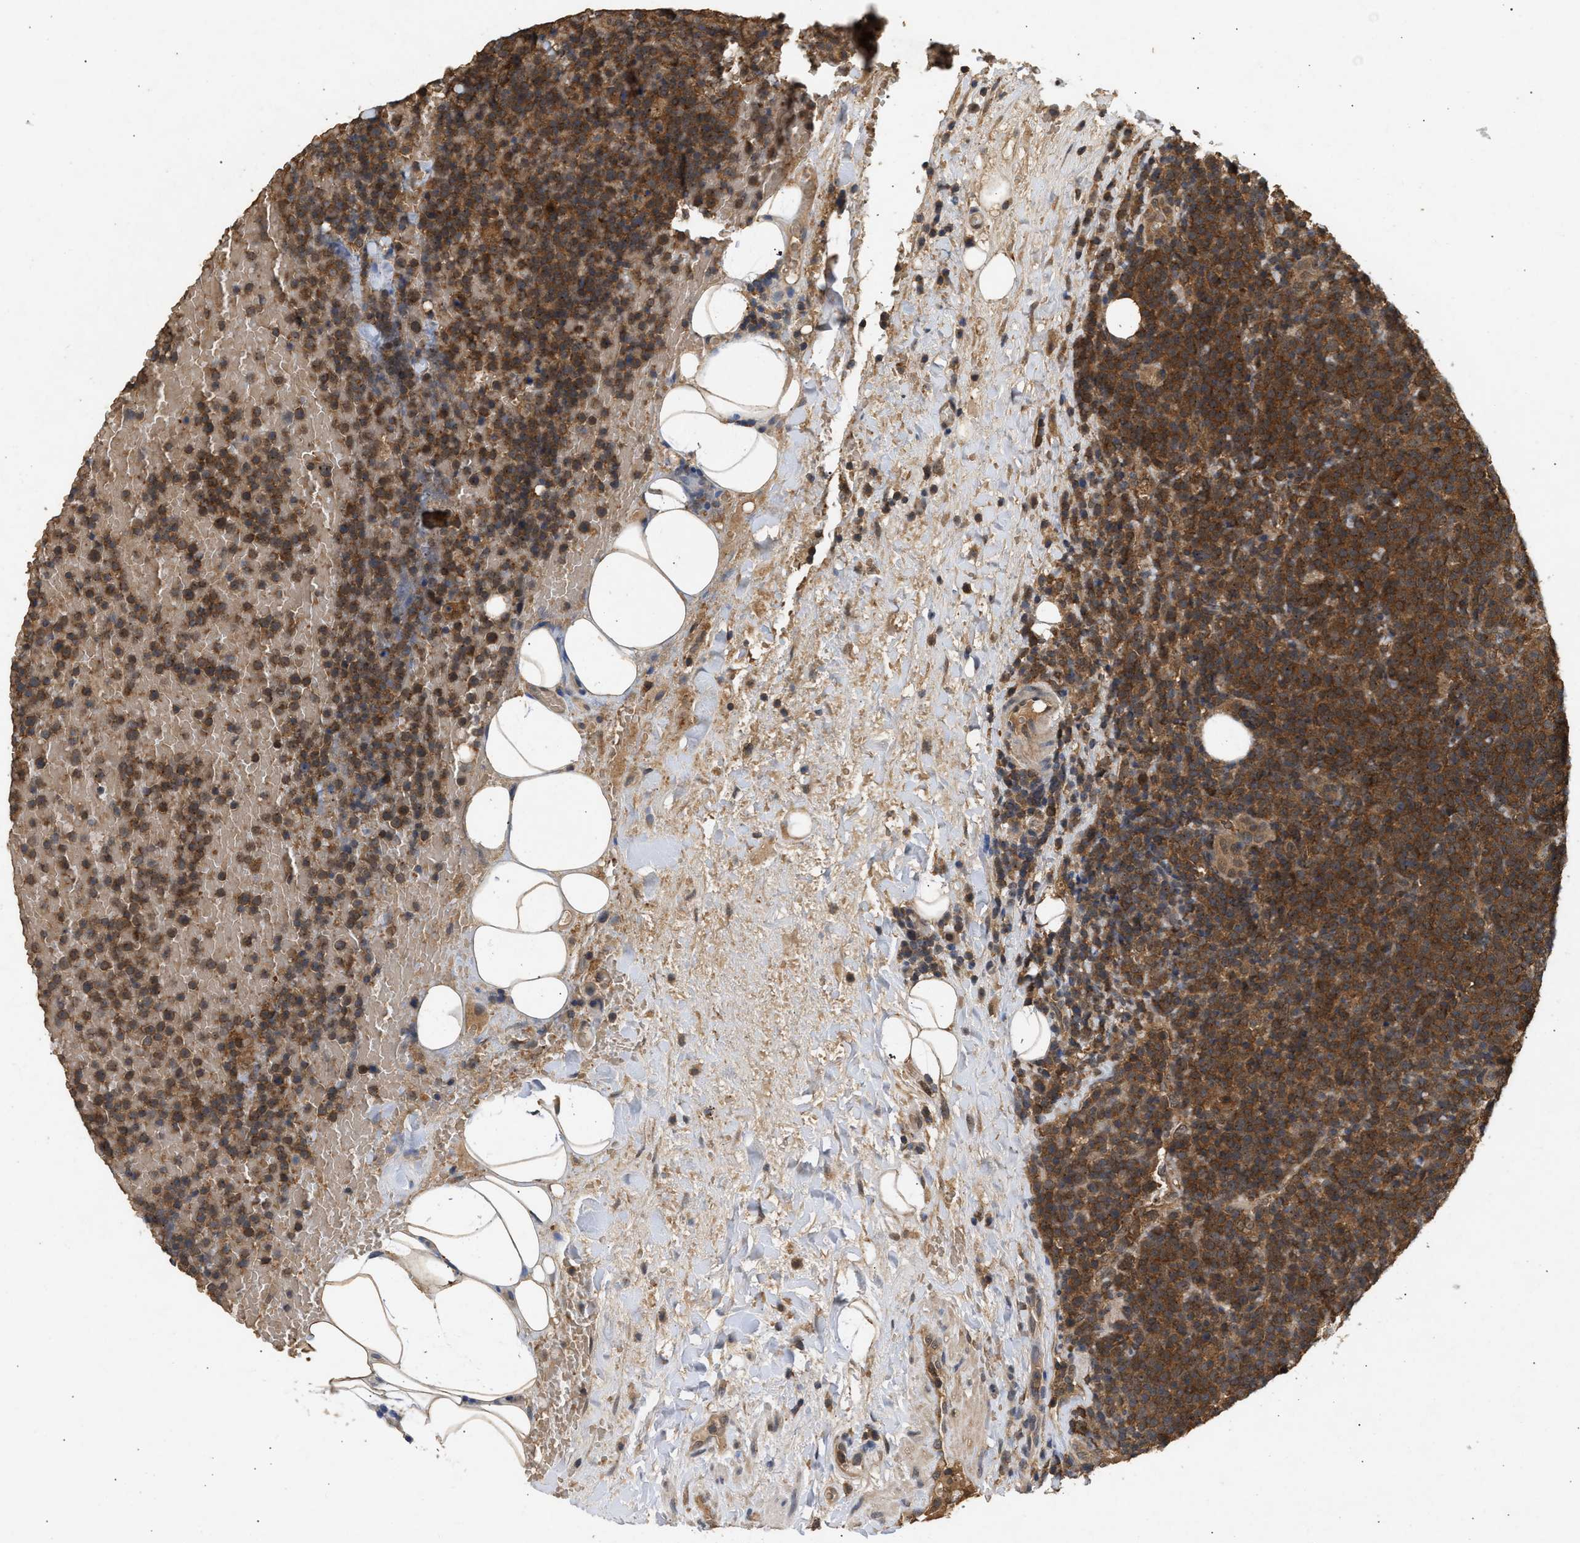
{"staining": {"intensity": "strong", "quantity": ">75%", "location": "cytoplasmic/membranous,nuclear"}, "tissue": "lymphoma", "cell_type": "Tumor cells", "image_type": "cancer", "snomed": [{"axis": "morphology", "description": "Malignant lymphoma, non-Hodgkin's type, High grade"}, {"axis": "topography", "description": "Lymph node"}], "caption": "Immunohistochemistry of high-grade malignant lymphoma, non-Hodgkin's type displays high levels of strong cytoplasmic/membranous and nuclear staining in about >75% of tumor cells.", "gene": "FITM1", "patient": {"sex": "male", "age": 61}}